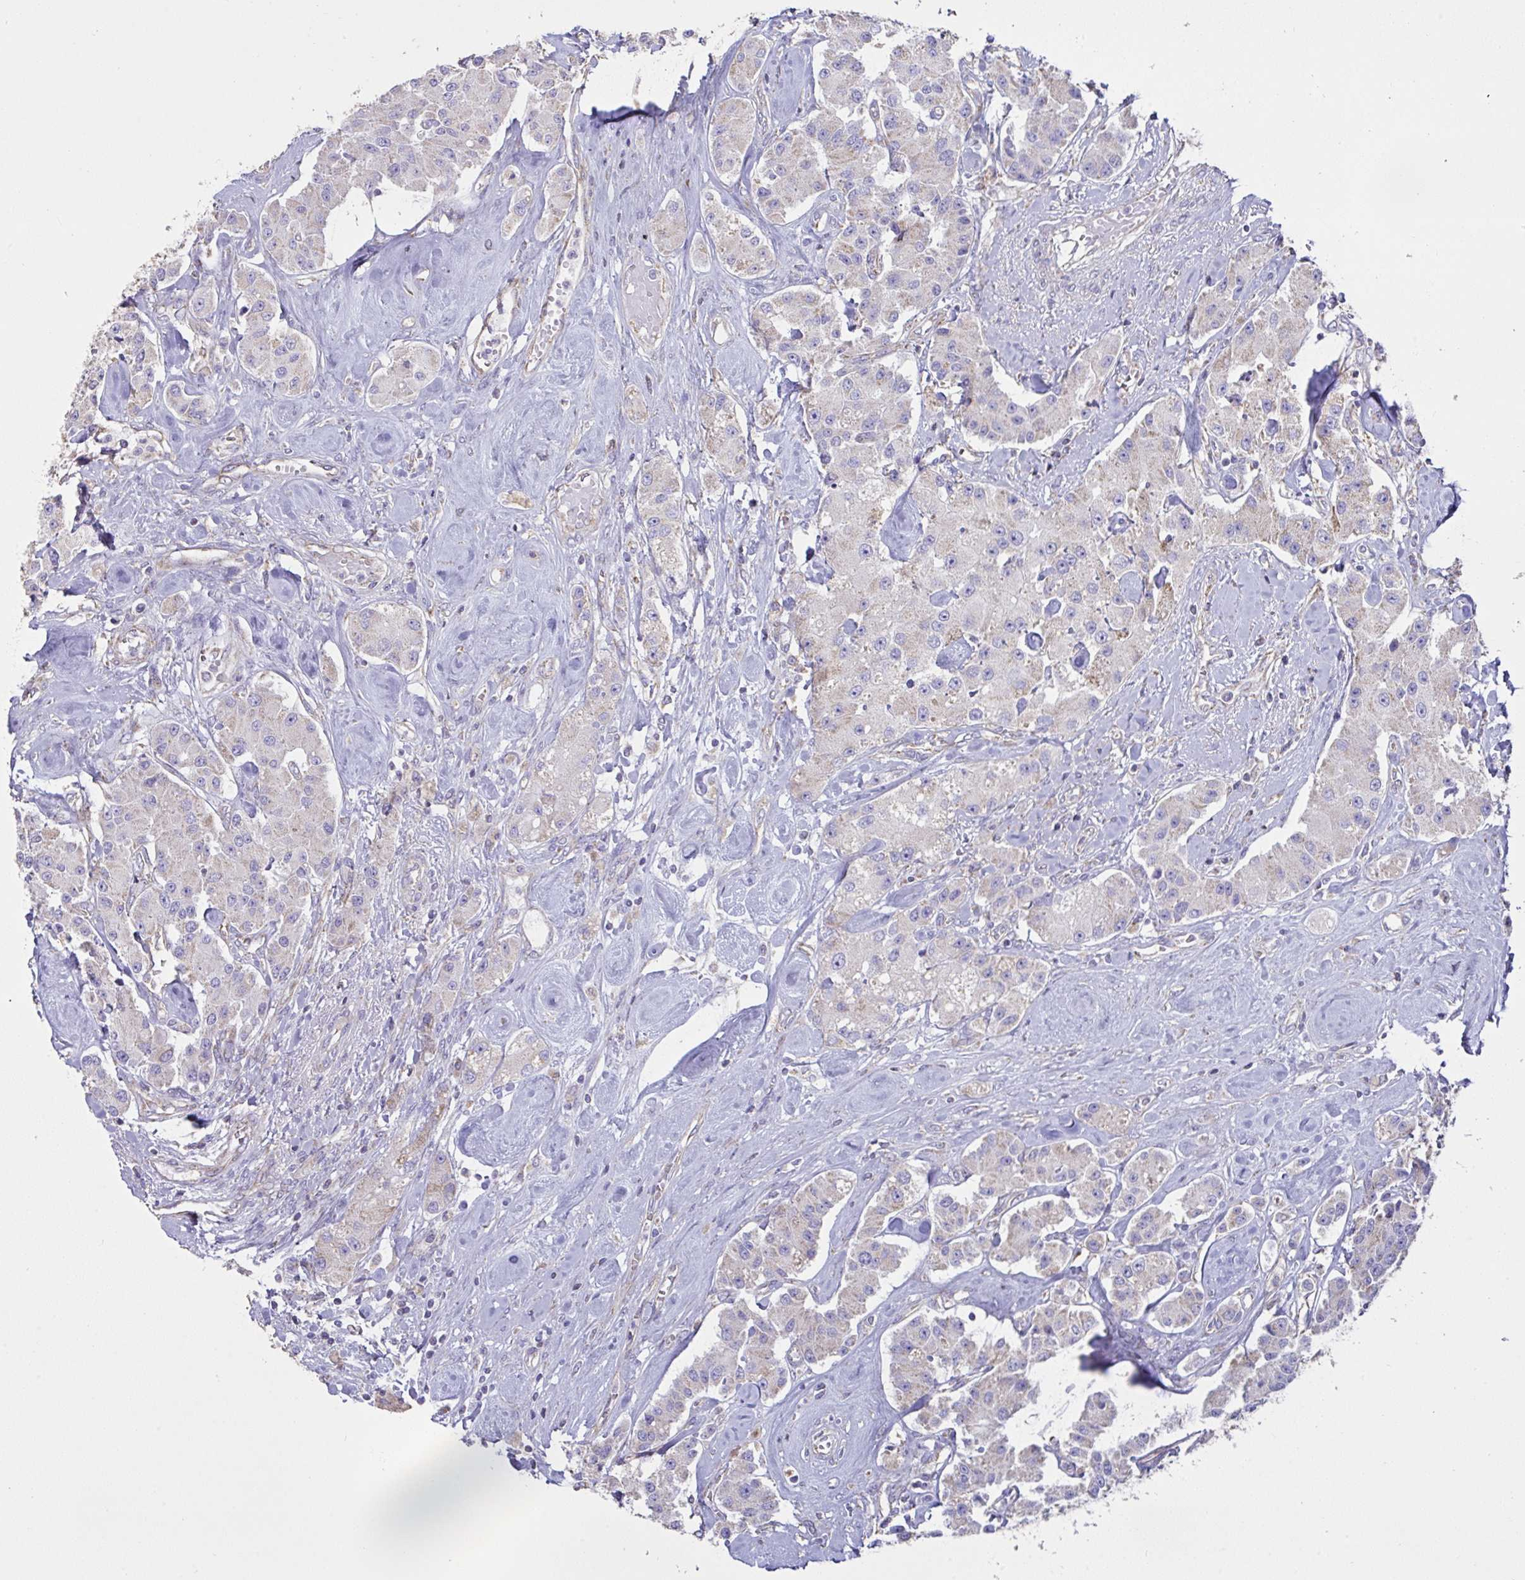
{"staining": {"intensity": "weak", "quantity": "25%-75%", "location": "cytoplasmic/membranous"}, "tissue": "carcinoid", "cell_type": "Tumor cells", "image_type": "cancer", "snomed": [{"axis": "morphology", "description": "Carcinoid, malignant, NOS"}, {"axis": "topography", "description": "Pancreas"}], "caption": "A low amount of weak cytoplasmic/membranous positivity is seen in about 25%-75% of tumor cells in carcinoid tissue.", "gene": "DOK7", "patient": {"sex": "male", "age": 41}}